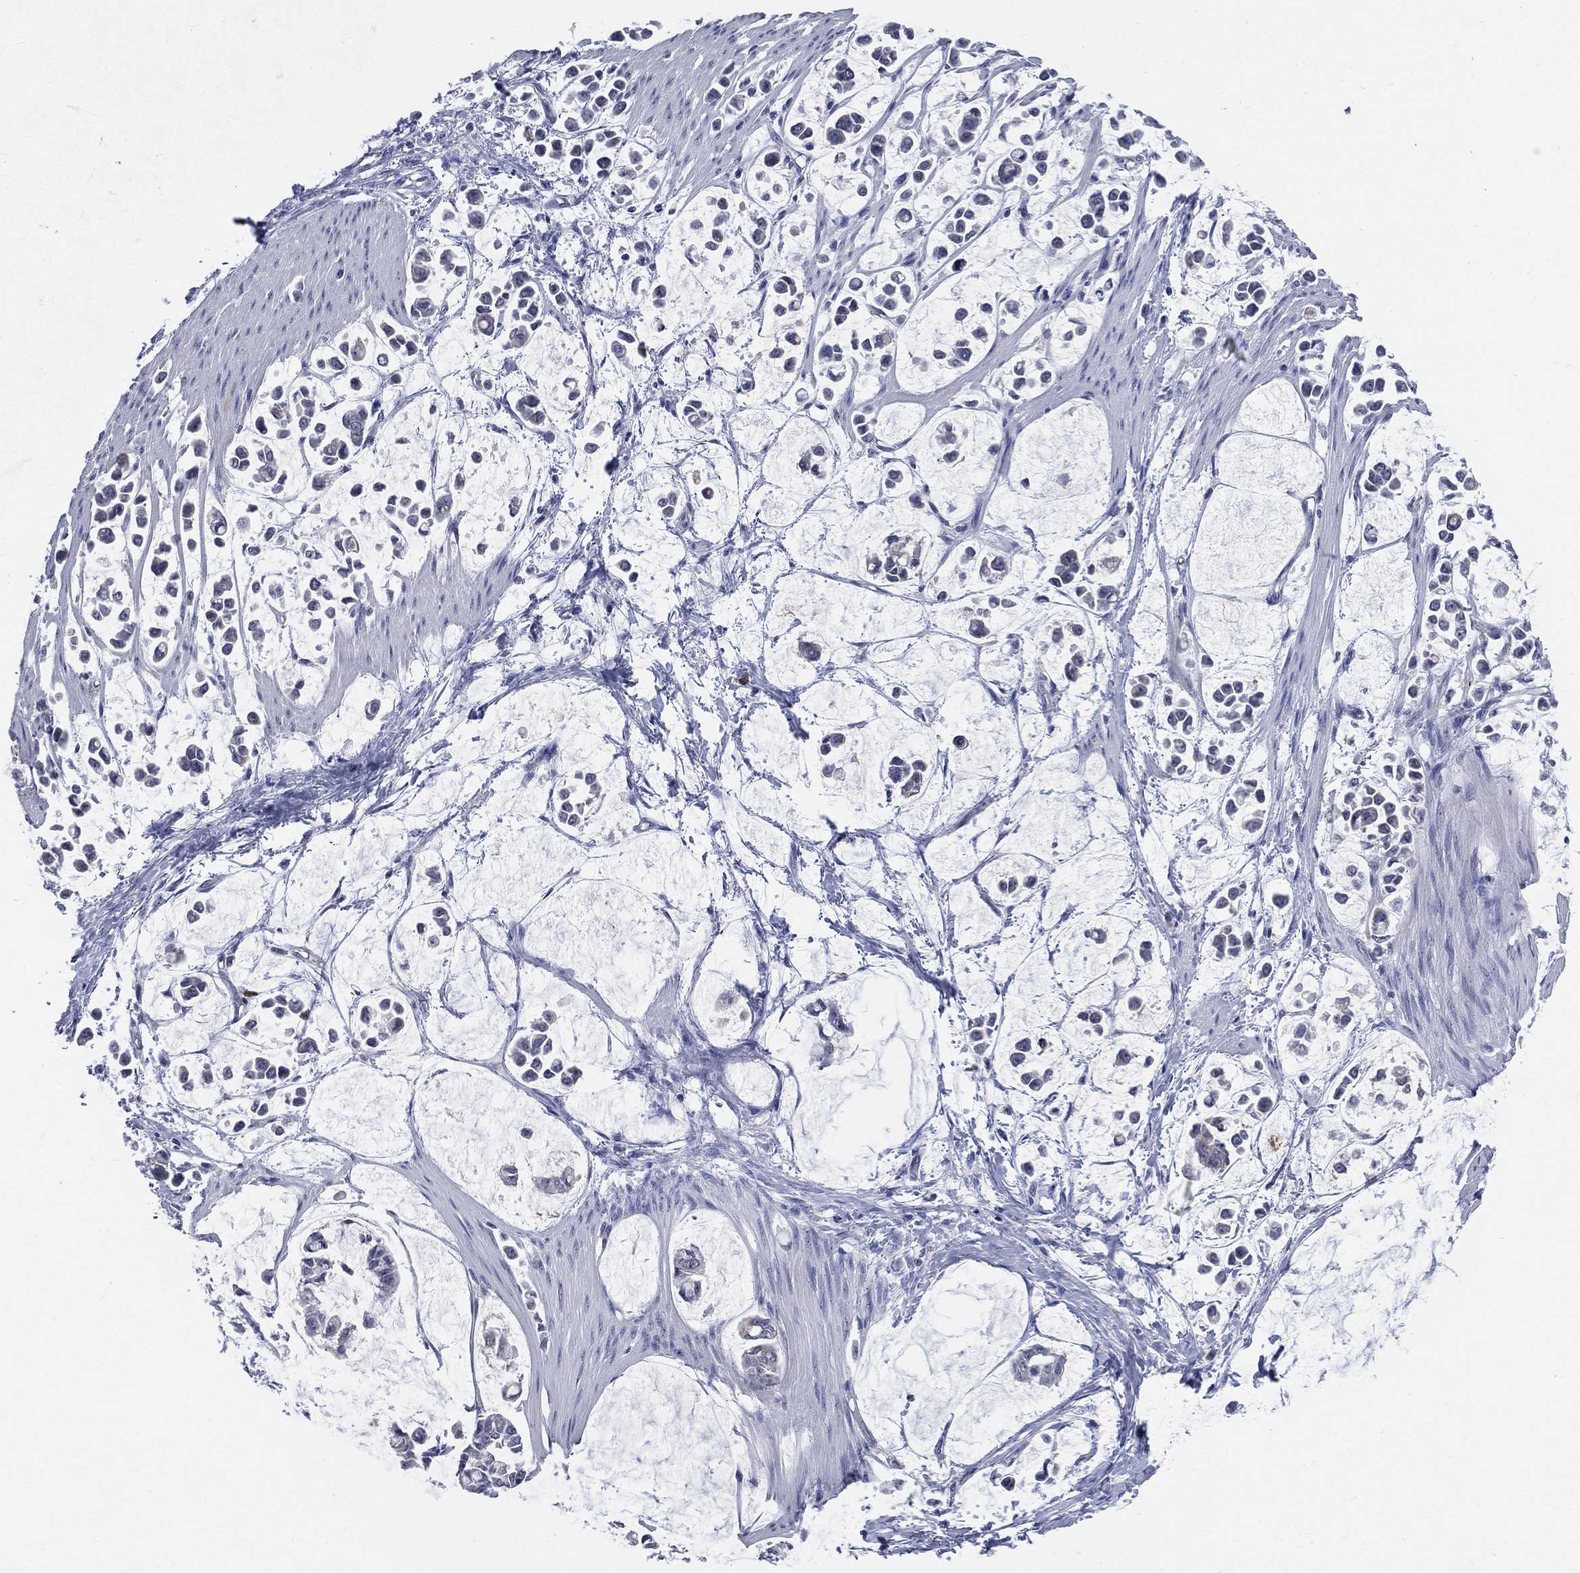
{"staining": {"intensity": "negative", "quantity": "none", "location": "none"}, "tissue": "stomach cancer", "cell_type": "Tumor cells", "image_type": "cancer", "snomed": [{"axis": "morphology", "description": "Adenocarcinoma, NOS"}, {"axis": "topography", "description": "Stomach"}], "caption": "High power microscopy histopathology image of an immunohistochemistry histopathology image of stomach adenocarcinoma, revealing no significant staining in tumor cells.", "gene": "AKAP3", "patient": {"sex": "male", "age": 82}}